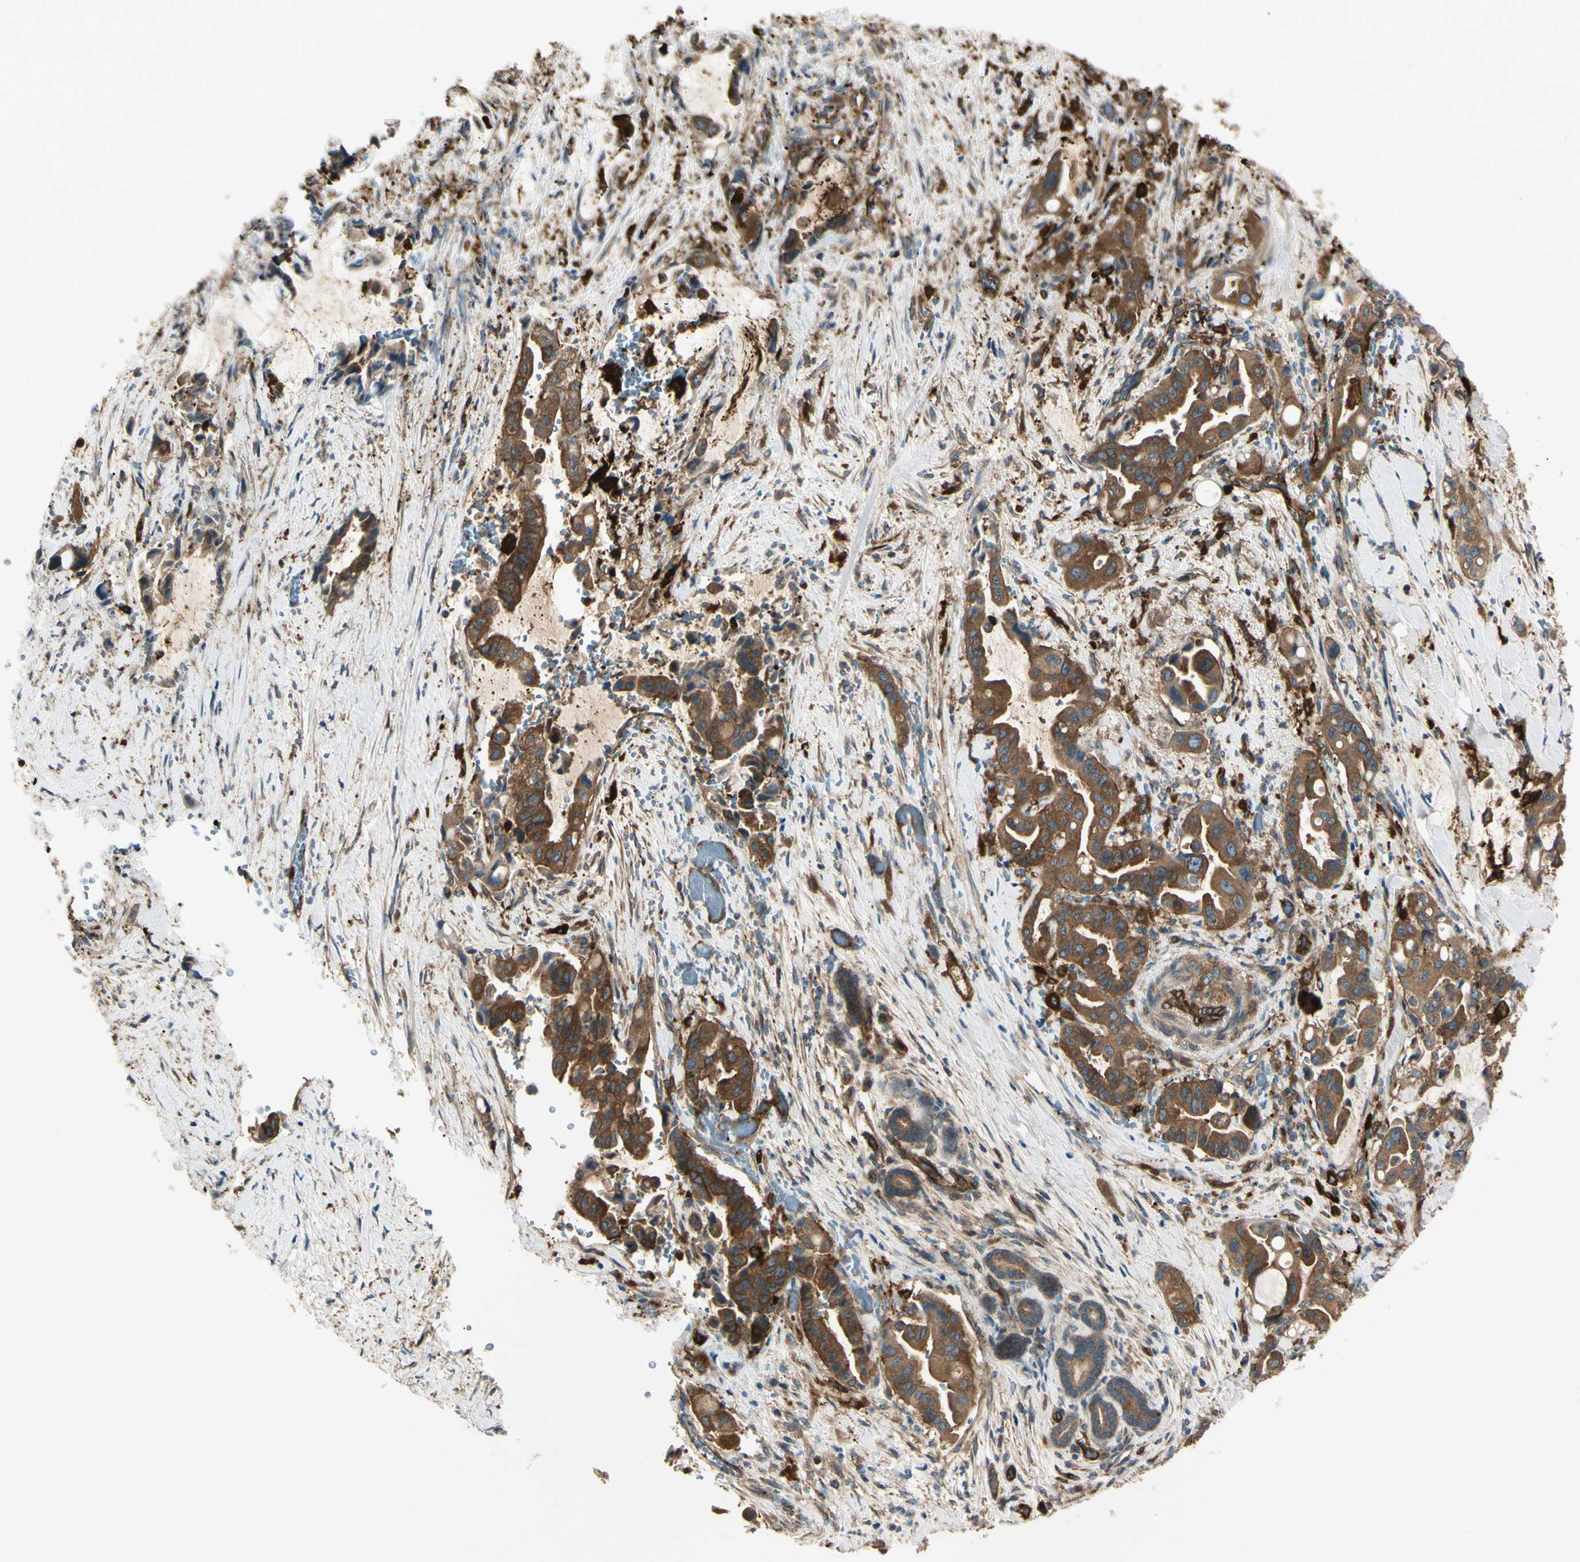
{"staining": {"intensity": "strong", "quantity": ">75%", "location": "cytoplasmic/membranous"}, "tissue": "liver cancer", "cell_type": "Tumor cells", "image_type": "cancer", "snomed": [{"axis": "morphology", "description": "Cholangiocarcinoma"}, {"axis": "topography", "description": "Liver"}], "caption": "Liver cancer (cholangiocarcinoma) was stained to show a protein in brown. There is high levels of strong cytoplasmic/membranous positivity in about >75% of tumor cells. The protein is stained brown, and the nuclei are stained in blue (DAB IHC with brightfield microscopy, high magnification).", "gene": "PTPN12", "patient": {"sex": "female", "age": 61}}